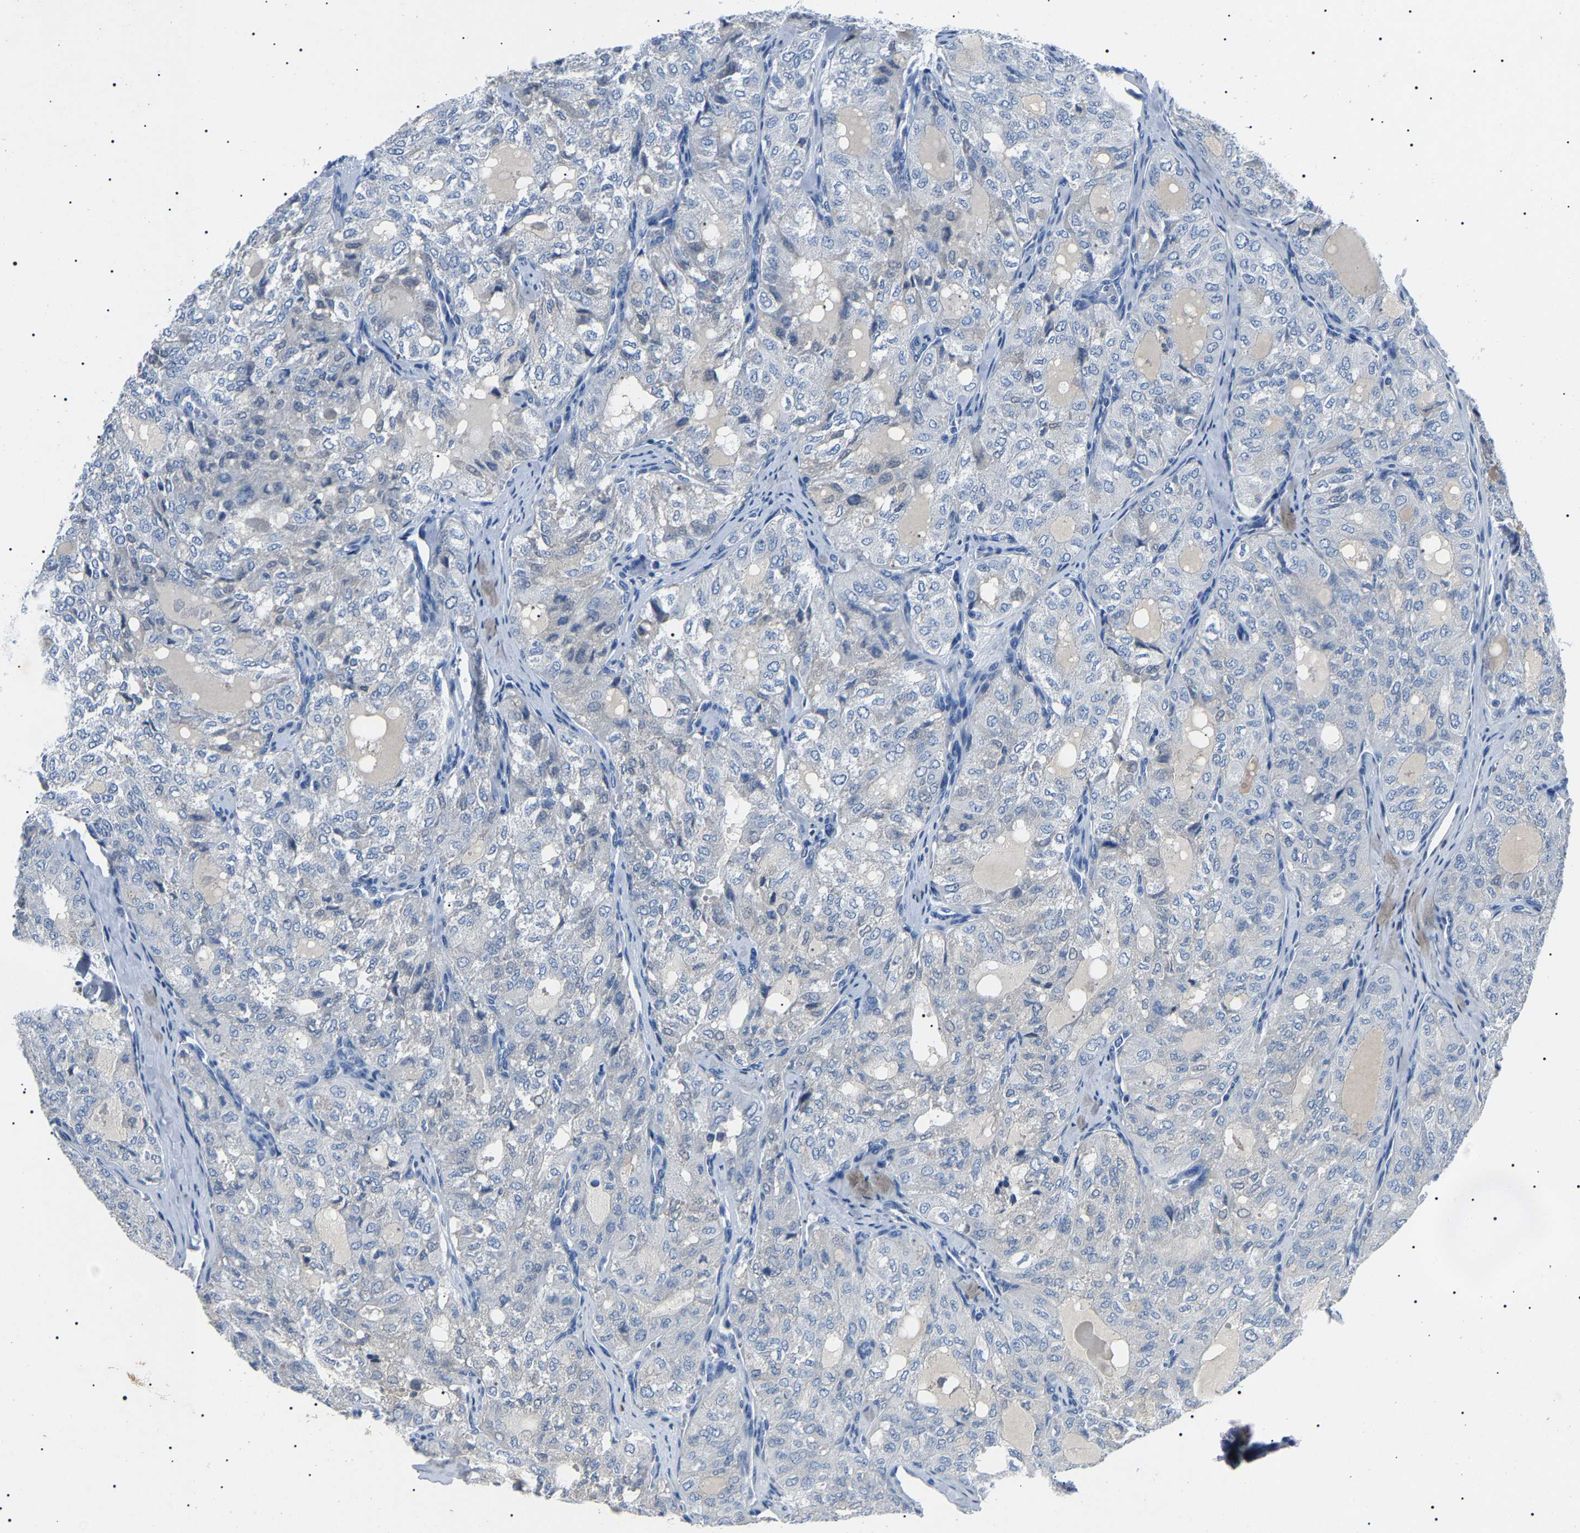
{"staining": {"intensity": "negative", "quantity": "none", "location": "none"}, "tissue": "thyroid cancer", "cell_type": "Tumor cells", "image_type": "cancer", "snomed": [{"axis": "morphology", "description": "Follicular adenoma carcinoma, NOS"}, {"axis": "topography", "description": "Thyroid gland"}], "caption": "High magnification brightfield microscopy of thyroid cancer stained with DAB (3,3'-diaminobenzidine) (brown) and counterstained with hematoxylin (blue): tumor cells show no significant expression. The staining was performed using DAB to visualize the protein expression in brown, while the nuclei were stained in blue with hematoxylin (Magnification: 20x).", "gene": "KLK15", "patient": {"sex": "male", "age": 75}}